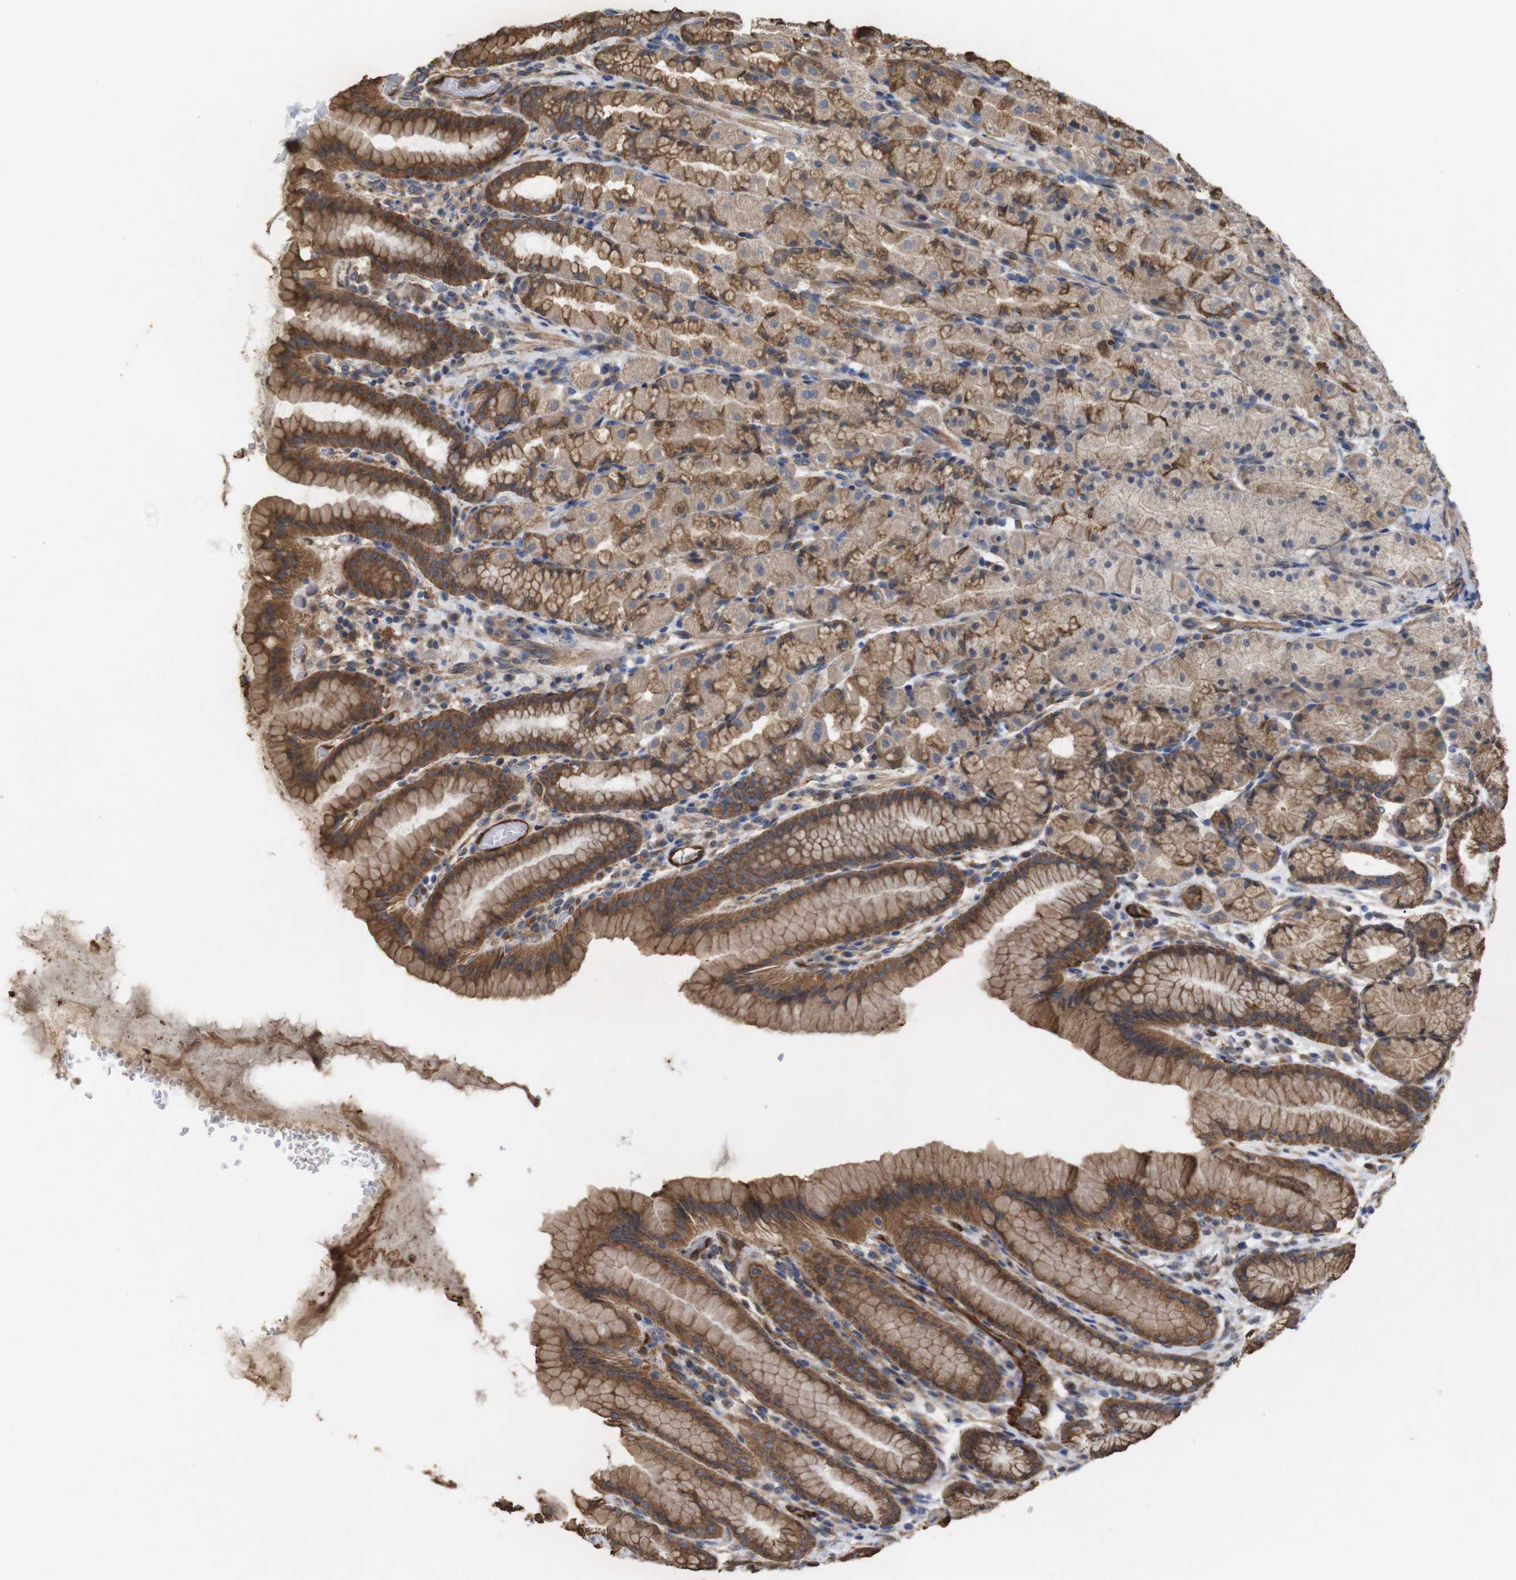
{"staining": {"intensity": "moderate", "quantity": ">75%", "location": "cytoplasmic/membranous"}, "tissue": "stomach", "cell_type": "Glandular cells", "image_type": "normal", "snomed": [{"axis": "morphology", "description": "Normal tissue, NOS"}, {"axis": "topography", "description": "Stomach, upper"}], "caption": "A brown stain labels moderate cytoplasmic/membranous expression of a protein in glandular cells of unremarkable human stomach.", "gene": "TIAM1", "patient": {"sex": "male", "age": 68}}